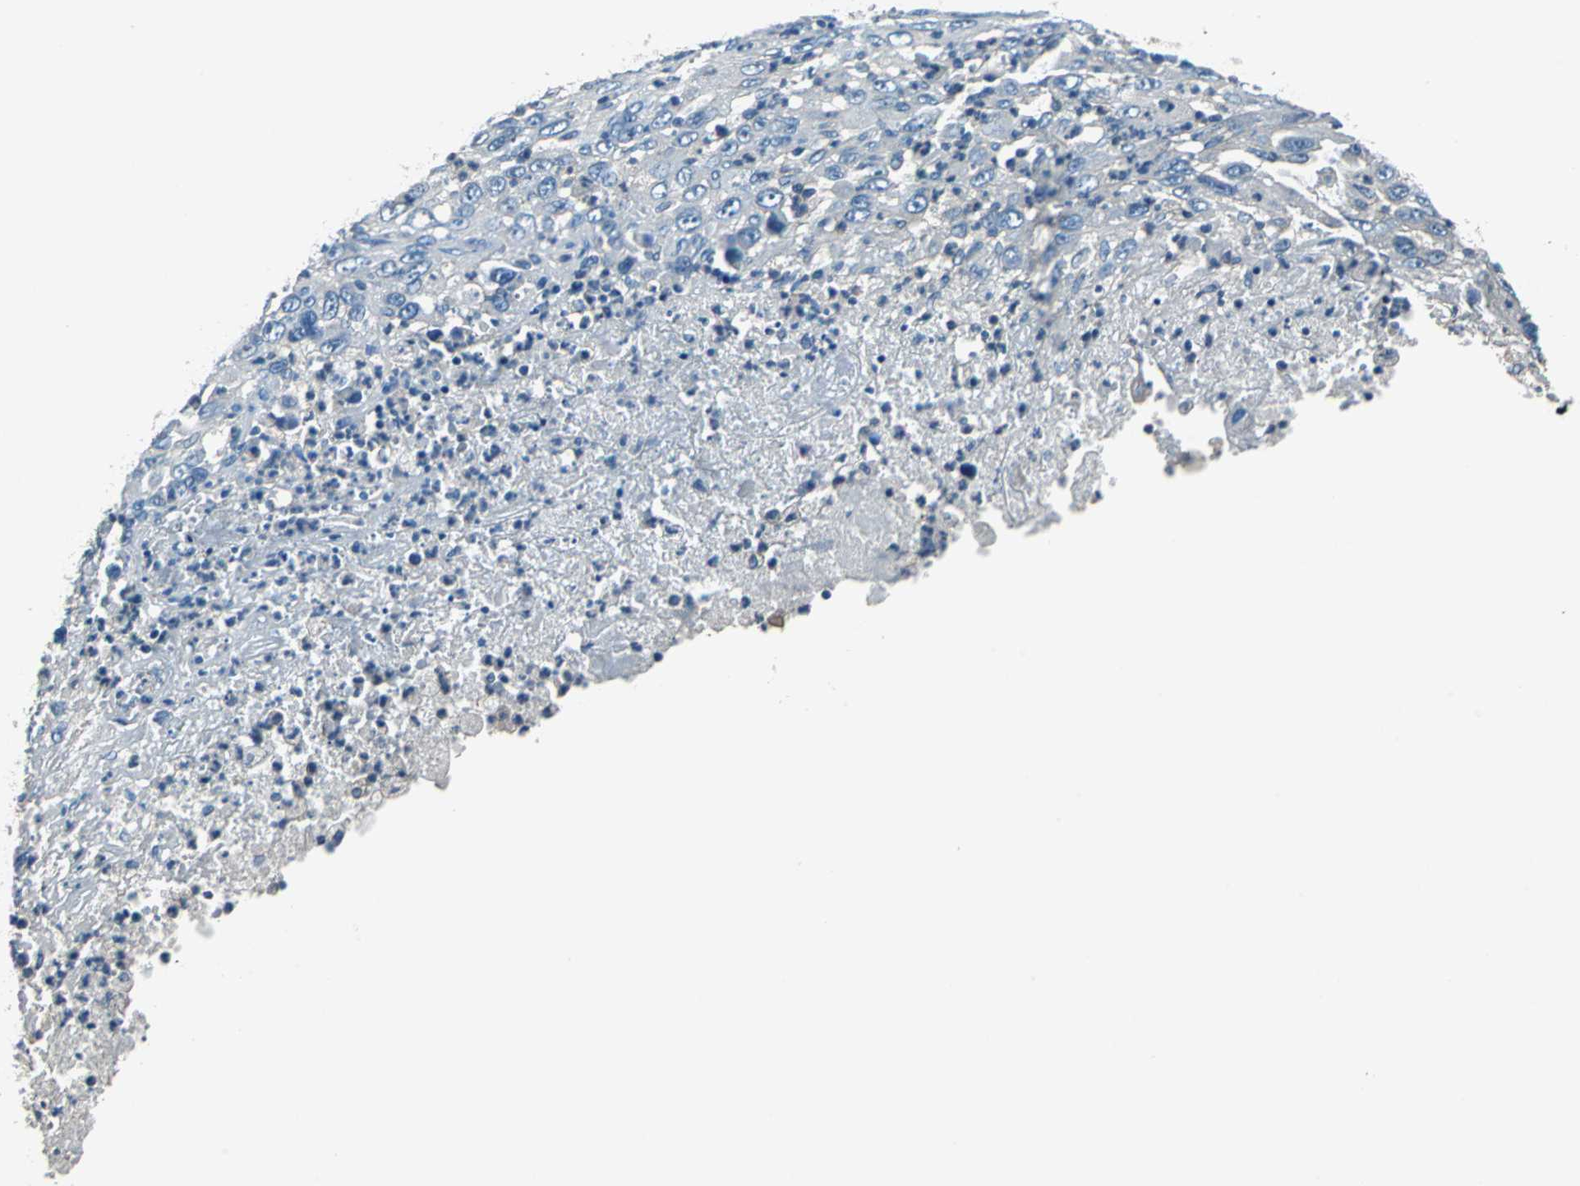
{"staining": {"intensity": "negative", "quantity": "none", "location": "none"}, "tissue": "melanoma", "cell_type": "Tumor cells", "image_type": "cancer", "snomed": [{"axis": "morphology", "description": "Malignant melanoma, Metastatic site"}, {"axis": "topography", "description": "Skin"}], "caption": "IHC image of human malignant melanoma (metastatic site) stained for a protein (brown), which shows no expression in tumor cells.", "gene": "PRKCA", "patient": {"sex": "female", "age": 56}}